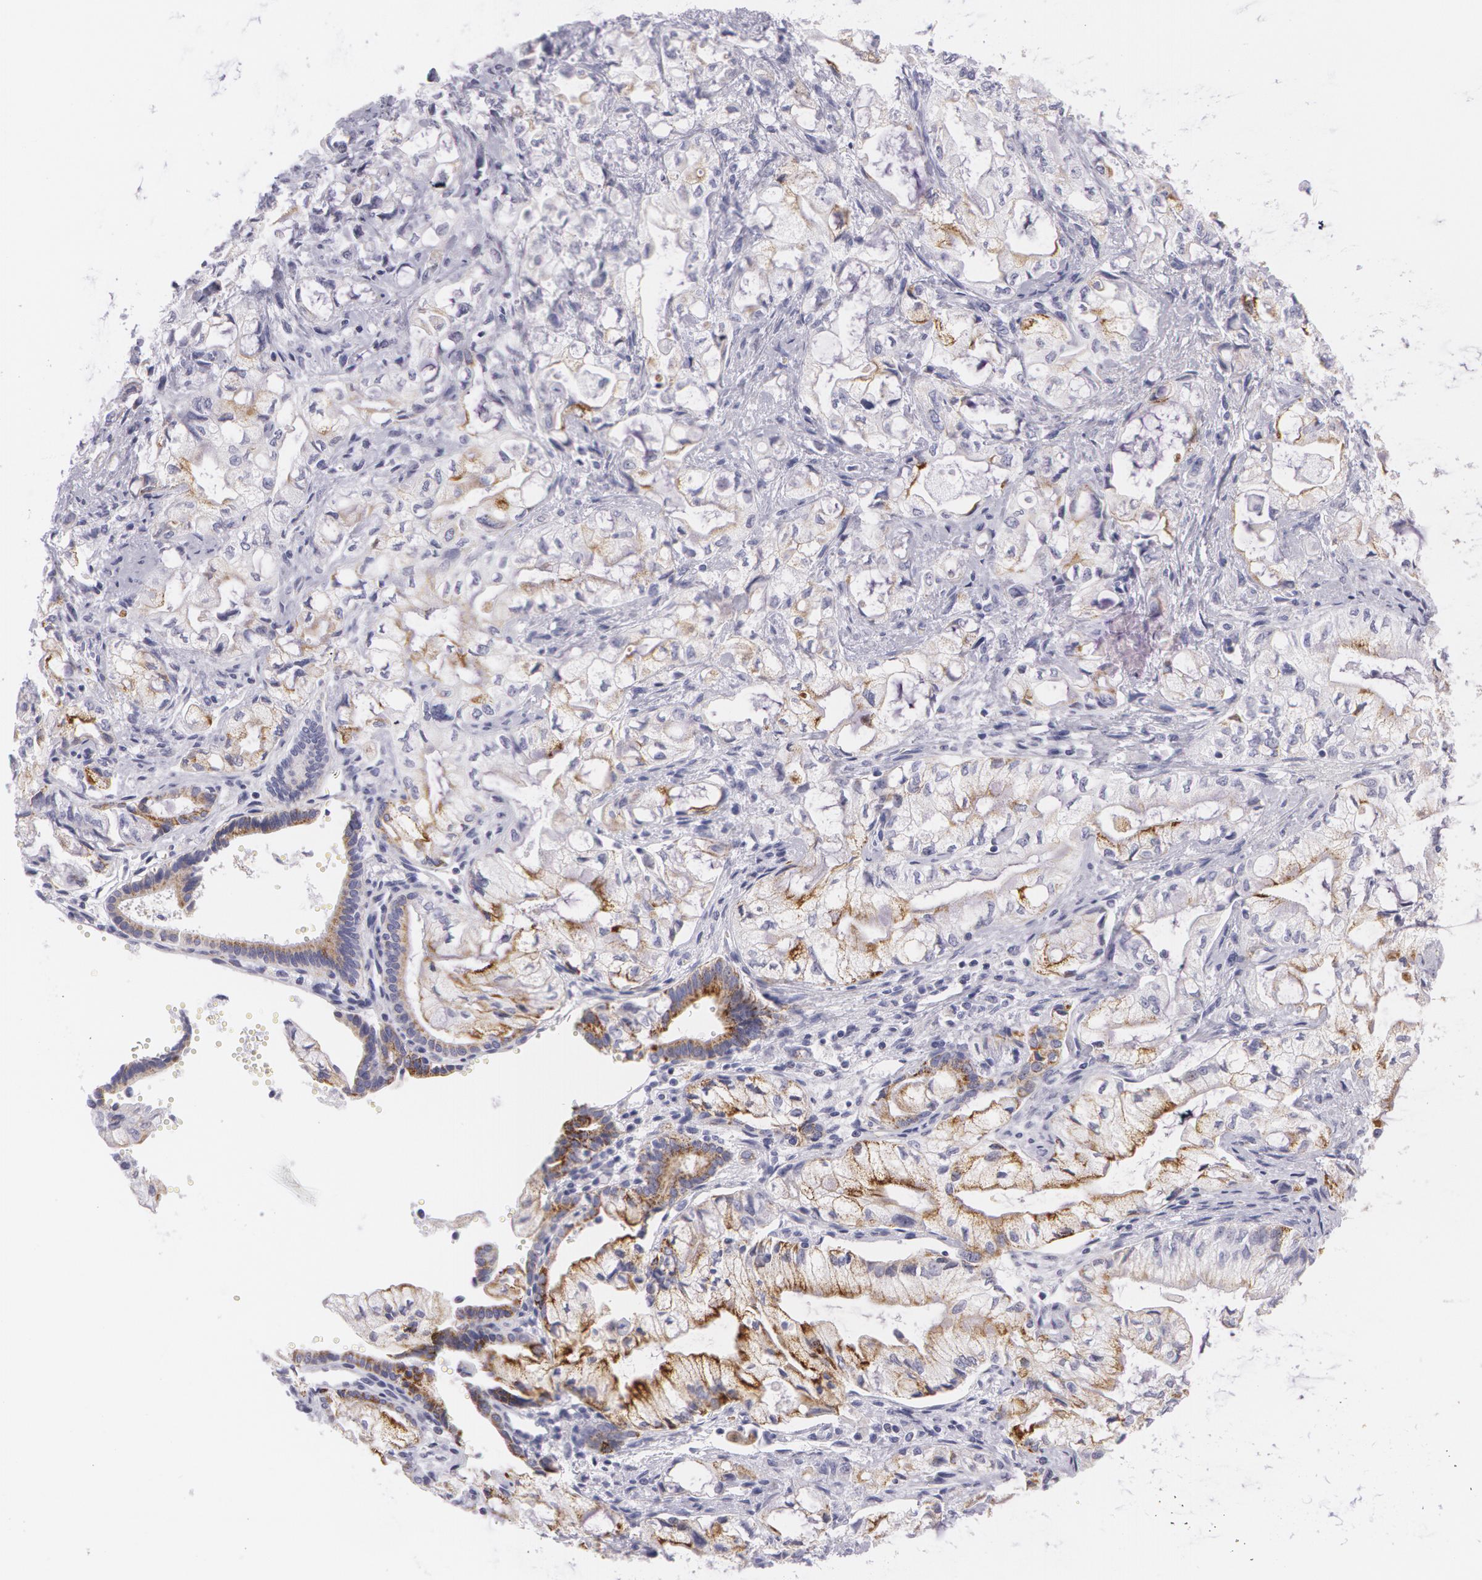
{"staining": {"intensity": "moderate", "quantity": "<25%", "location": "cytoplasmic/membranous"}, "tissue": "pancreatic cancer", "cell_type": "Tumor cells", "image_type": "cancer", "snomed": [{"axis": "morphology", "description": "Adenocarcinoma, NOS"}, {"axis": "topography", "description": "Pancreas"}], "caption": "Pancreatic cancer (adenocarcinoma) stained with a protein marker demonstrates moderate staining in tumor cells.", "gene": "AMACR", "patient": {"sex": "male", "age": 79}}